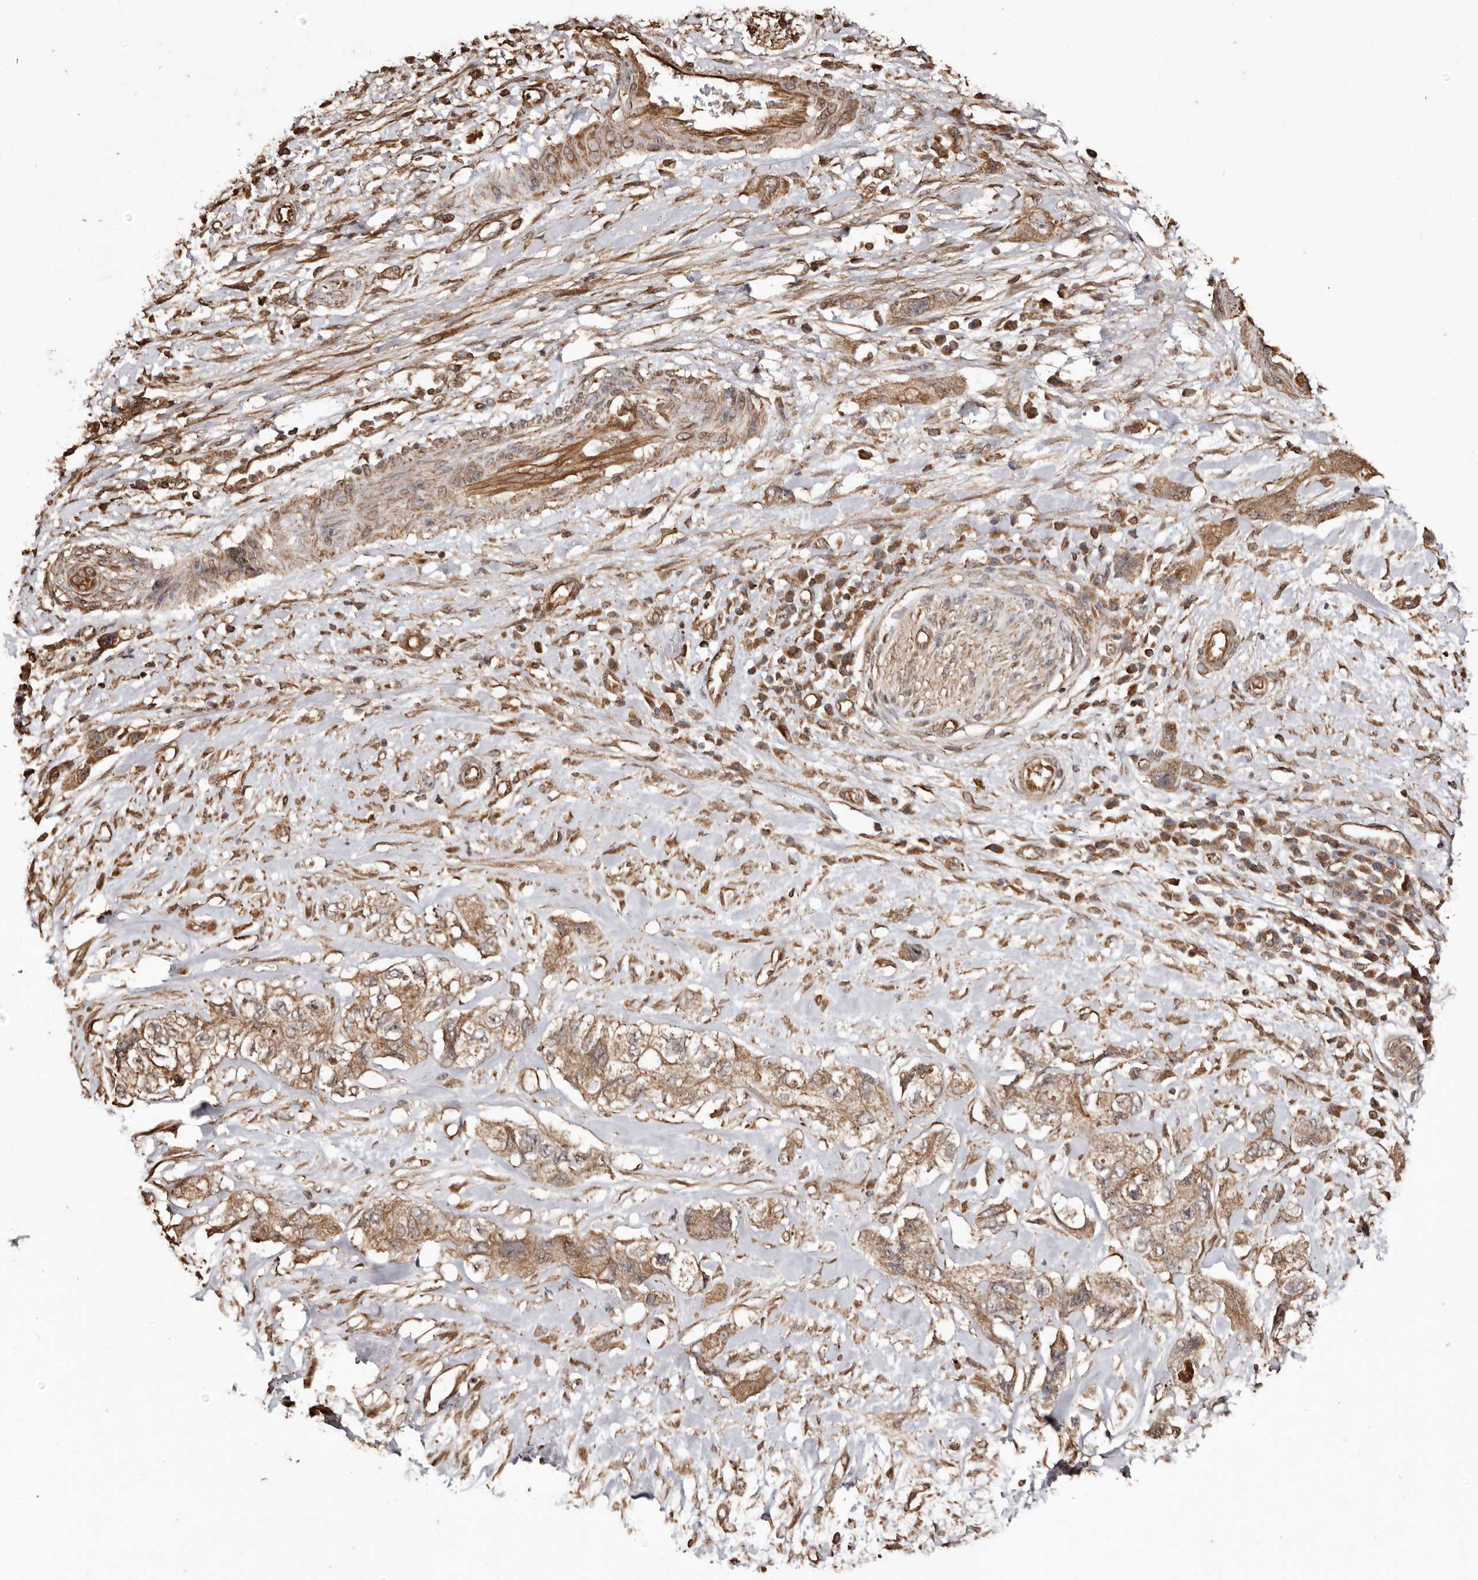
{"staining": {"intensity": "moderate", "quantity": ">75%", "location": "cytoplasmic/membranous"}, "tissue": "pancreatic cancer", "cell_type": "Tumor cells", "image_type": "cancer", "snomed": [{"axis": "morphology", "description": "Adenocarcinoma, NOS"}, {"axis": "topography", "description": "Pancreas"}], "caption": "IHC (DAB) staining of pancreatic cancer exhibits moderate cytoplasmic/membranous protein positivity in approximately >75% of tumor cells. (DAB (3,3'-diaminobenzidine) IHC, brown staining for protein, blue staining for nuclei).", "gene": "MACC1", "patient": {"sex": "female", "age": 73}}